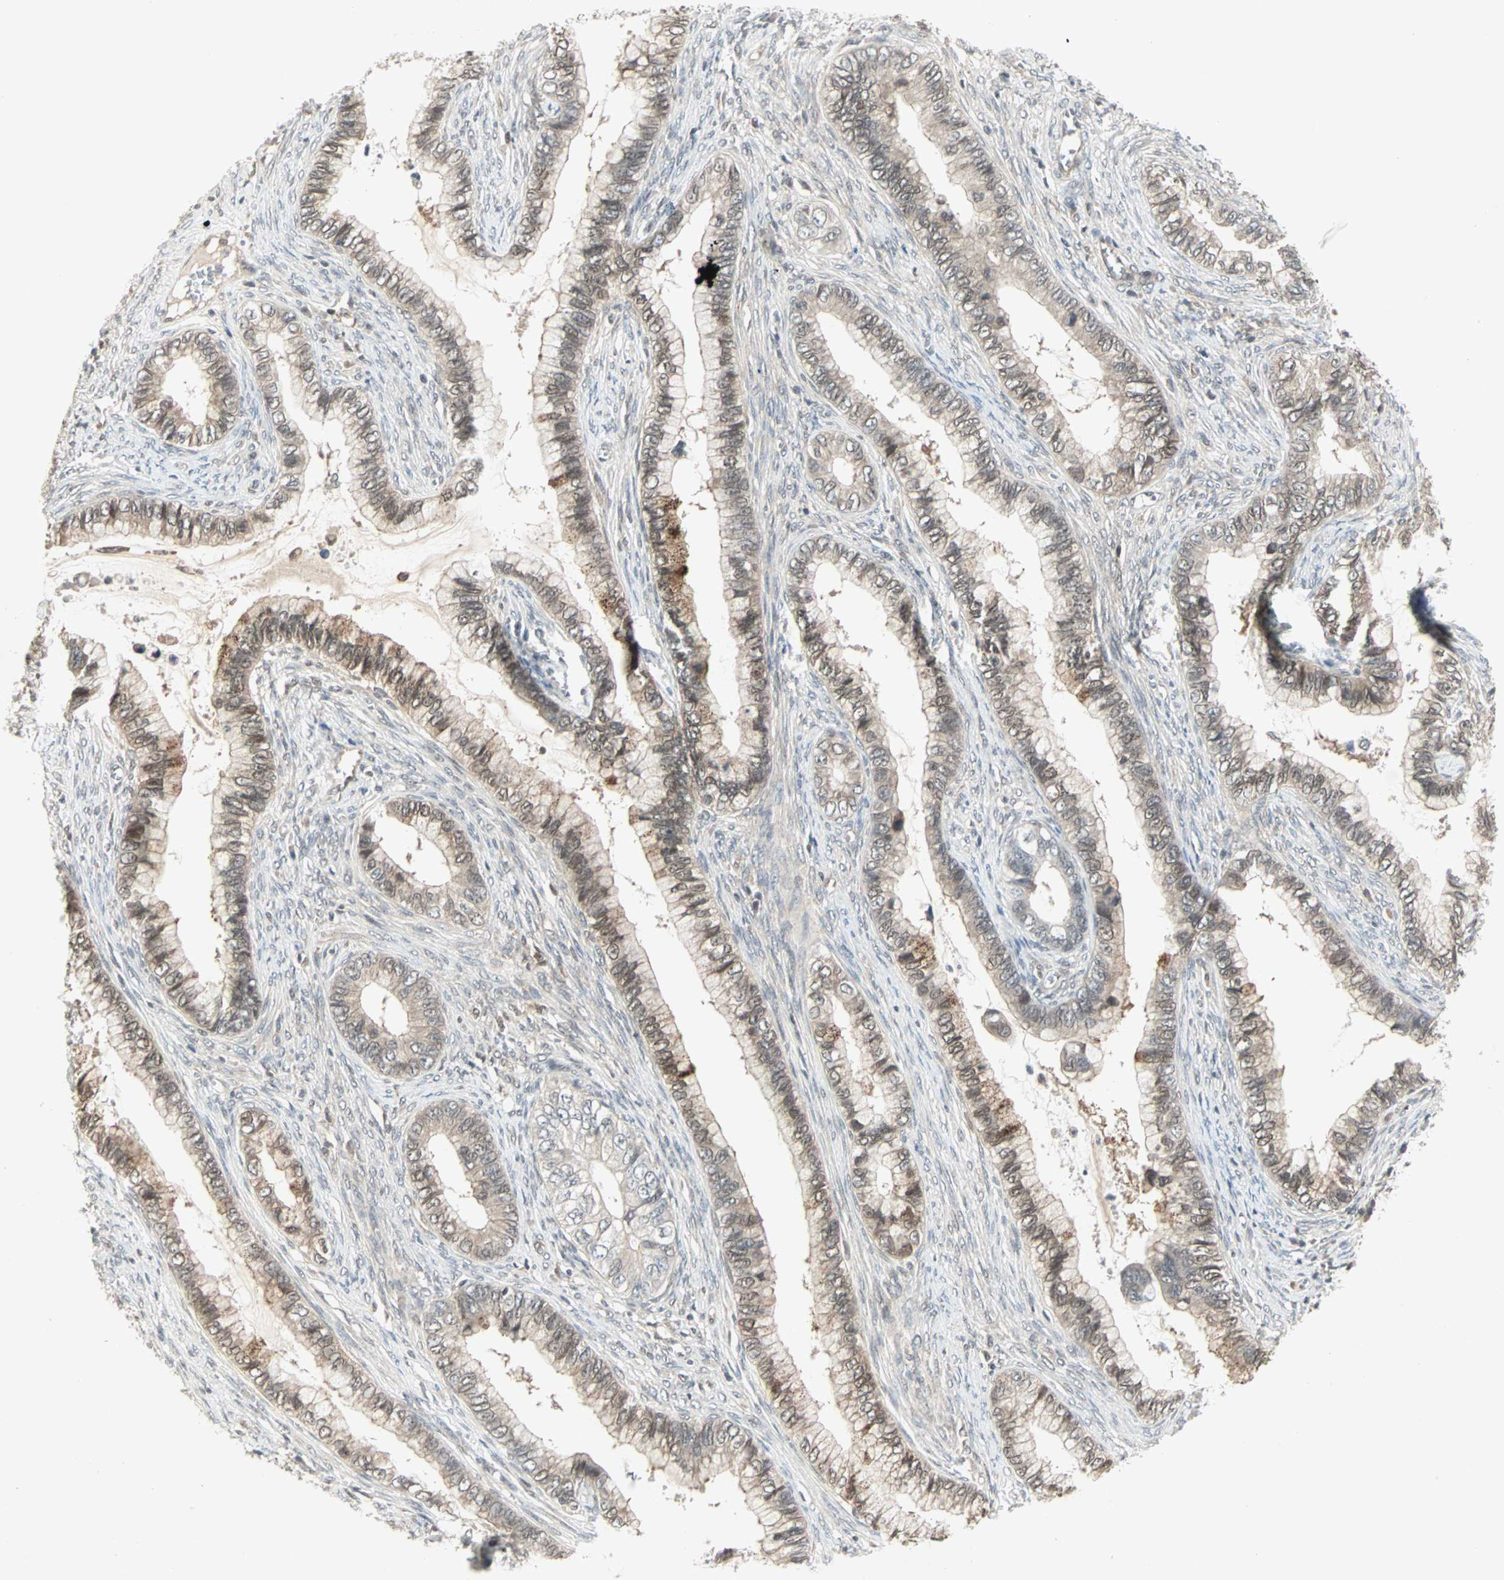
{"staining": {"intensity": "moderate", "quantity": "<25%", "location": "cytoplasmic/membranous"}, "tissue": "cervical cancer", "cell_type": "Tumor cells", "image_type": "cancer", "snomed": [{"axis": "morphology", "description": "Adenocarcinoma, NOS"}, {"axis": "topography", "description": "Cervix"}], "caption": "IHC of human cervical cancer reveals low levels of moderate cytoplasmic/membranous staining in approximately <25% of tumor cells.", "gene": "PTPA", "patient": {"sex": "female", "age": 44}}